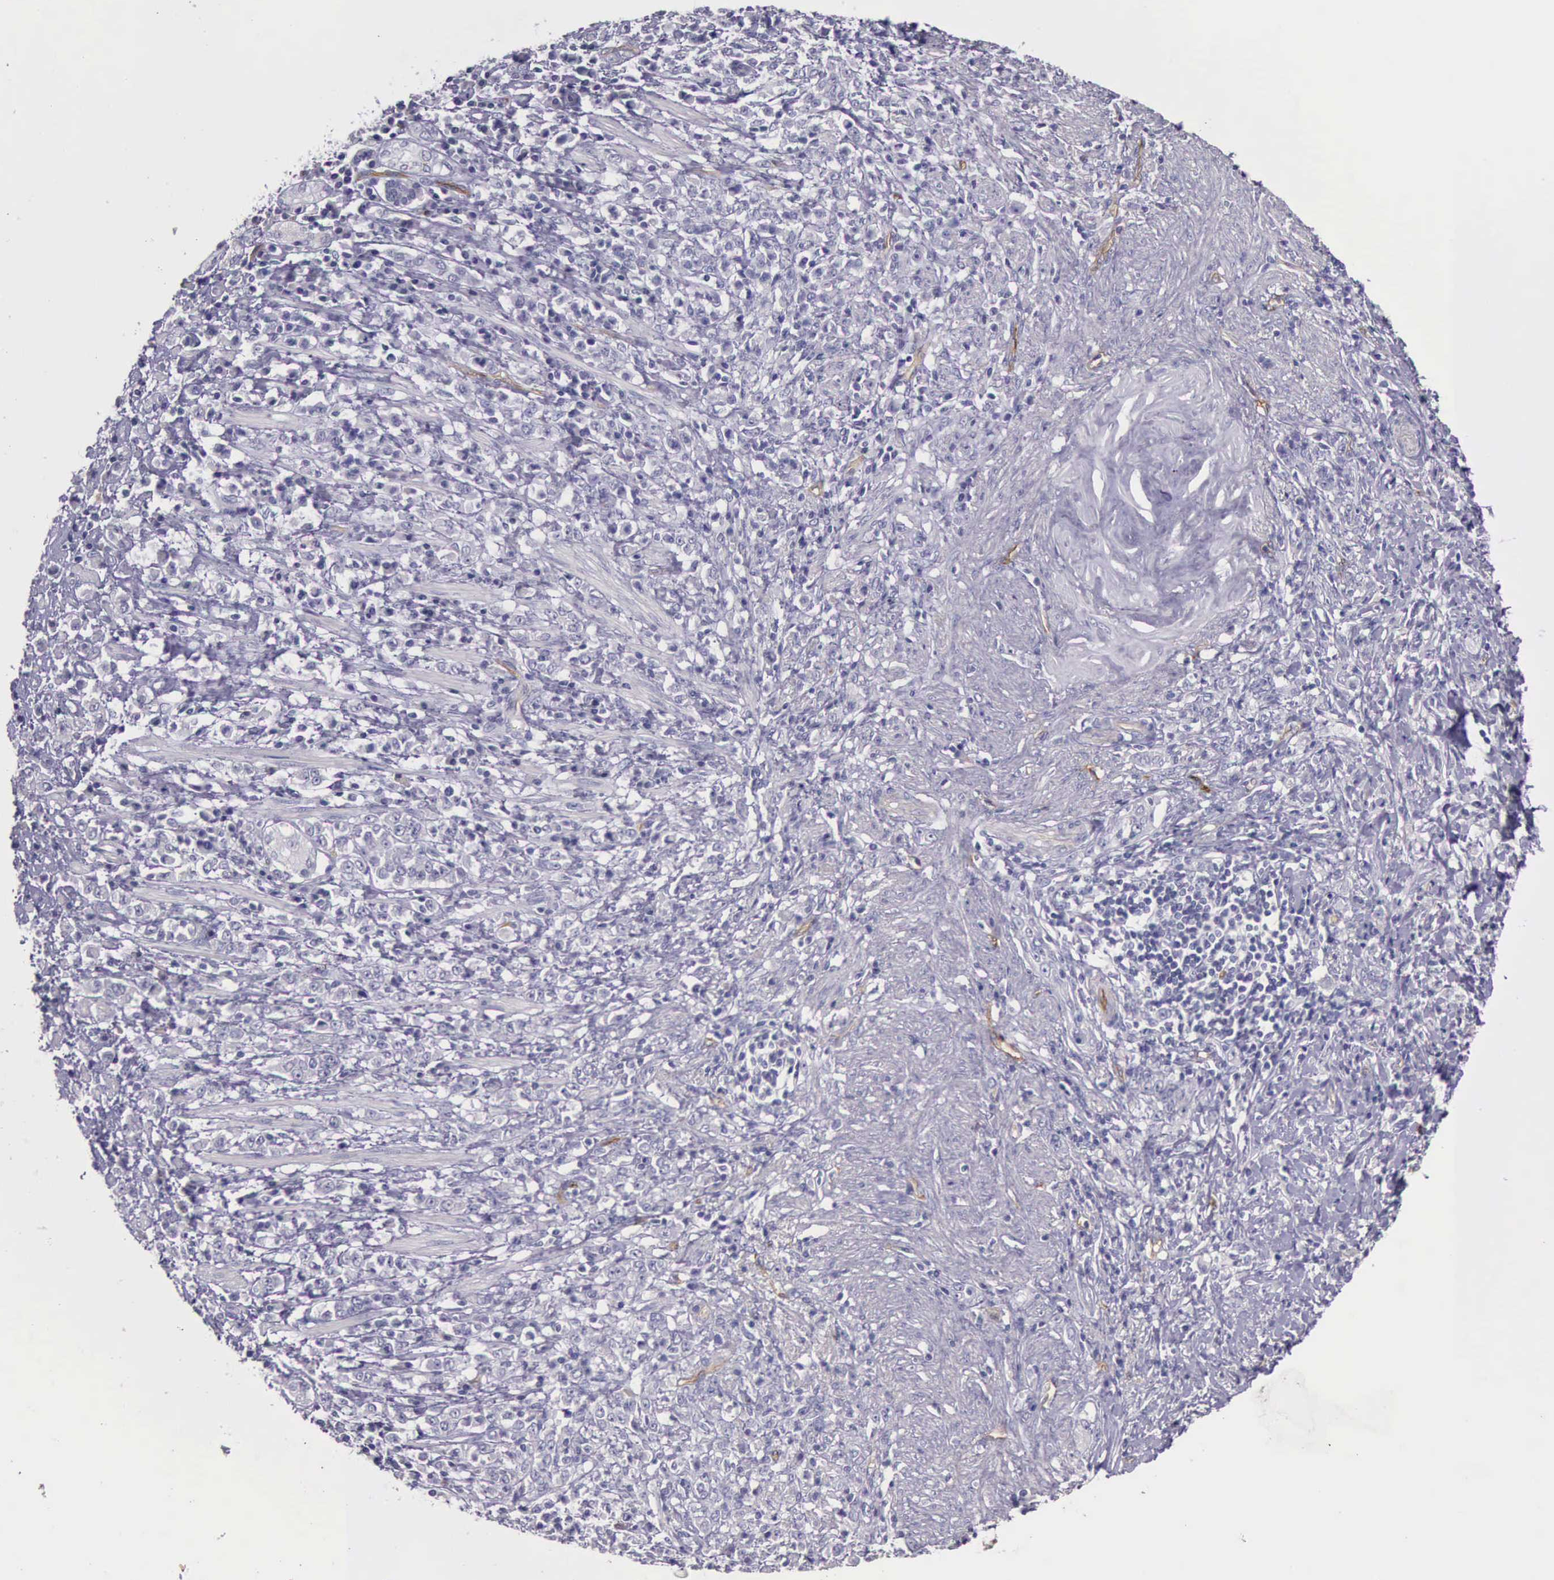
{"staining": {"intensity": "negative", "quantity": "none", "location": "none"}, "tissue": "stomach cancer", "cell_type": "Tumor cells", "image_type": "cancer", "snomed": [{"axis": "morphology", "description": "Adenocarcinoma, NOS"}, {"axis": "topography", "description": "Stomach, lower"}], "caption": "Tumor cells show no significant positivity in stomach cancer.", "gene": "TCEANC", "patient": {"sex": "male", "age": 88}}